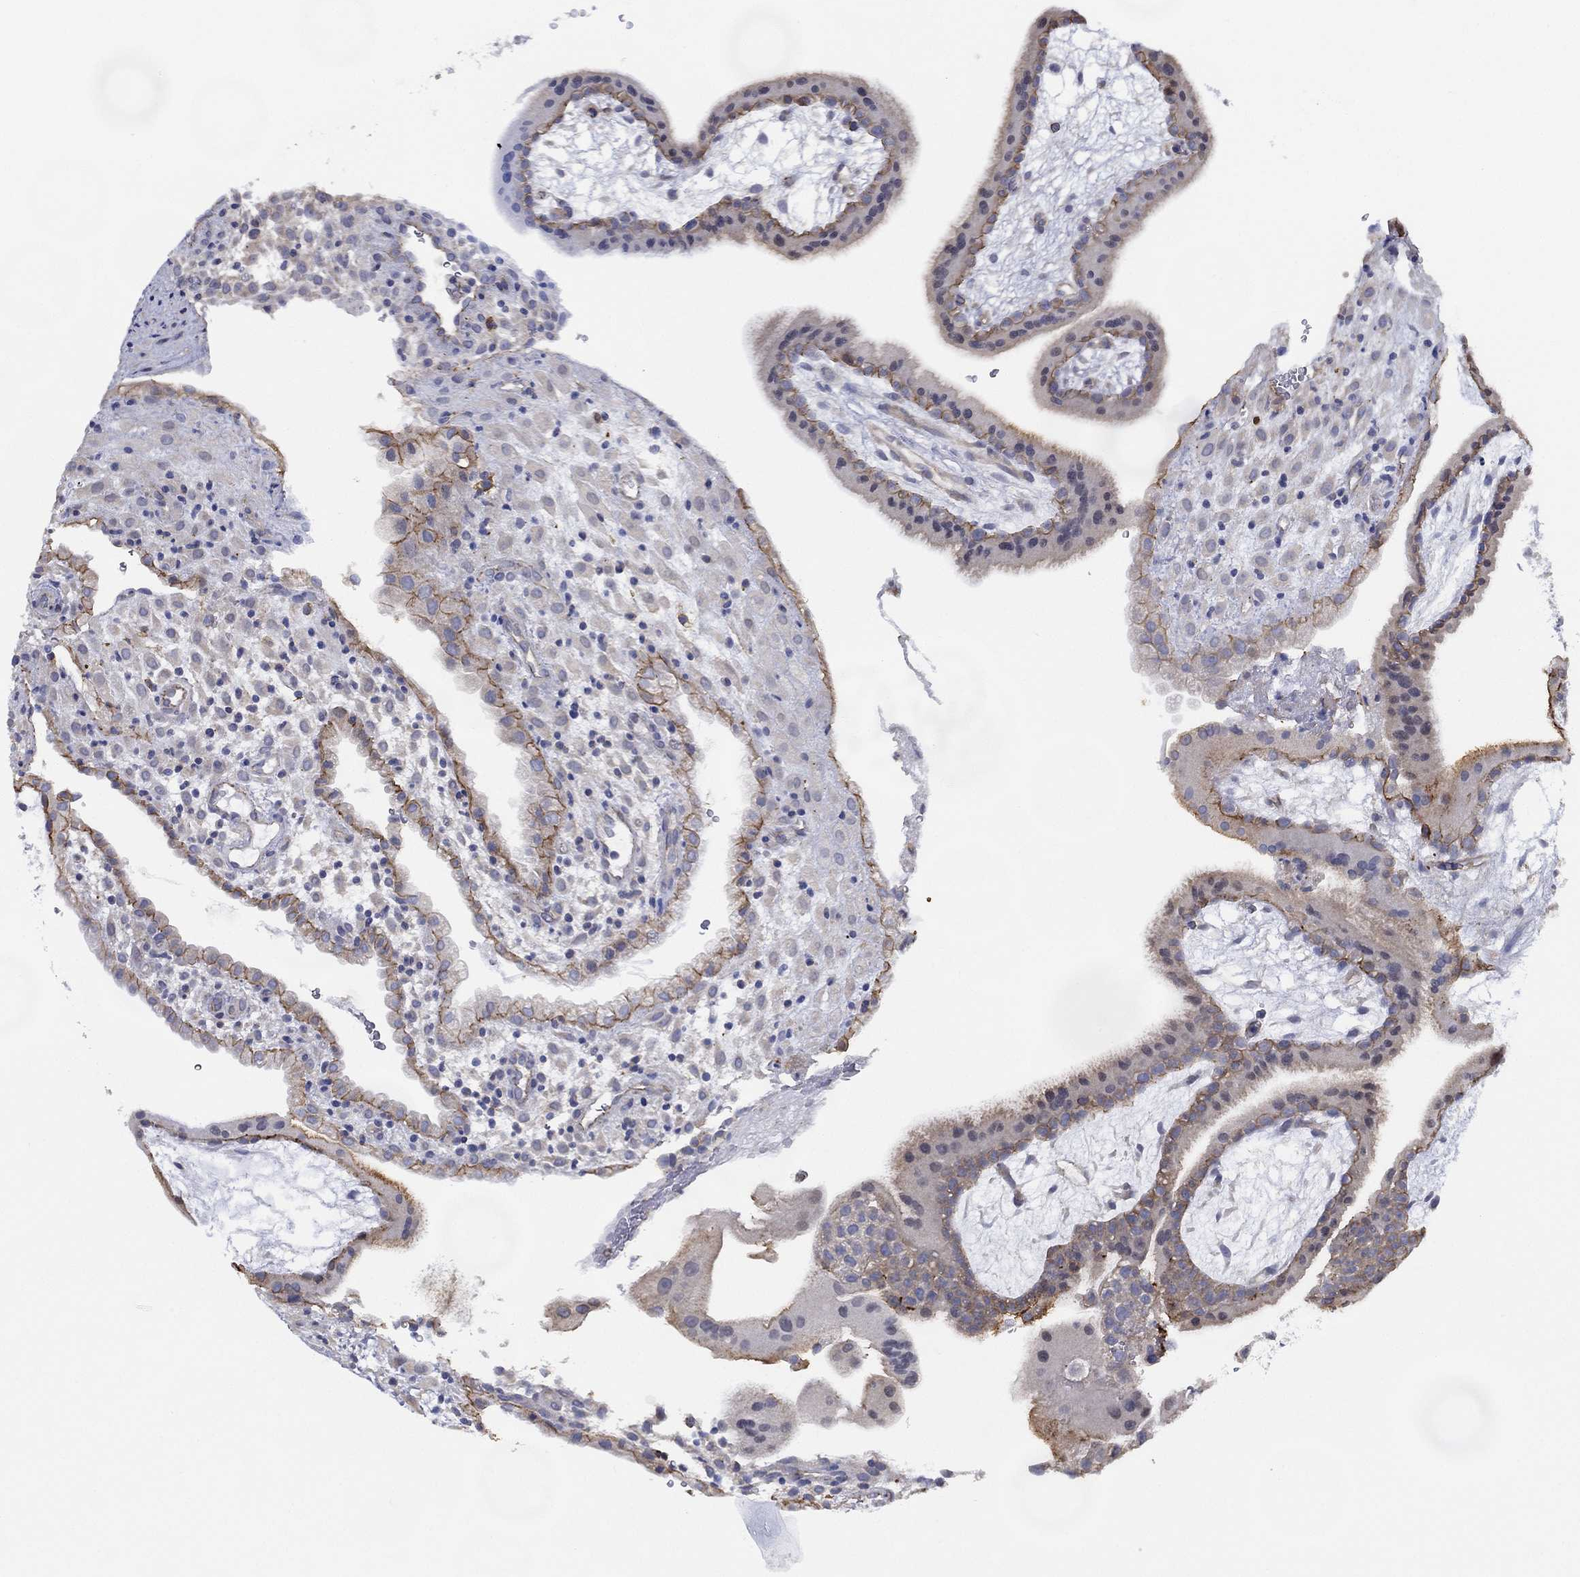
{"staining": {"intensity": "negative", "quantity": "none", "location": "none"}, "tissue": "placenta", "cell_type": "Decidual cells", "image_type": "normal", "snomed": [{"axis": "morphology", "description": "Normal tissue, NOS"}, {"axis": "topography", "description": "Placenta"}], "caption": "This is a photomicrograph of IHC staining of unremarkable placenta, which shows no expression in decidual cells. (Brightfield microscopy of DAB immunohistochemistry at high magnification).", "gene": "ZNF223", "patient": {"sex": "female", "age": 19}}